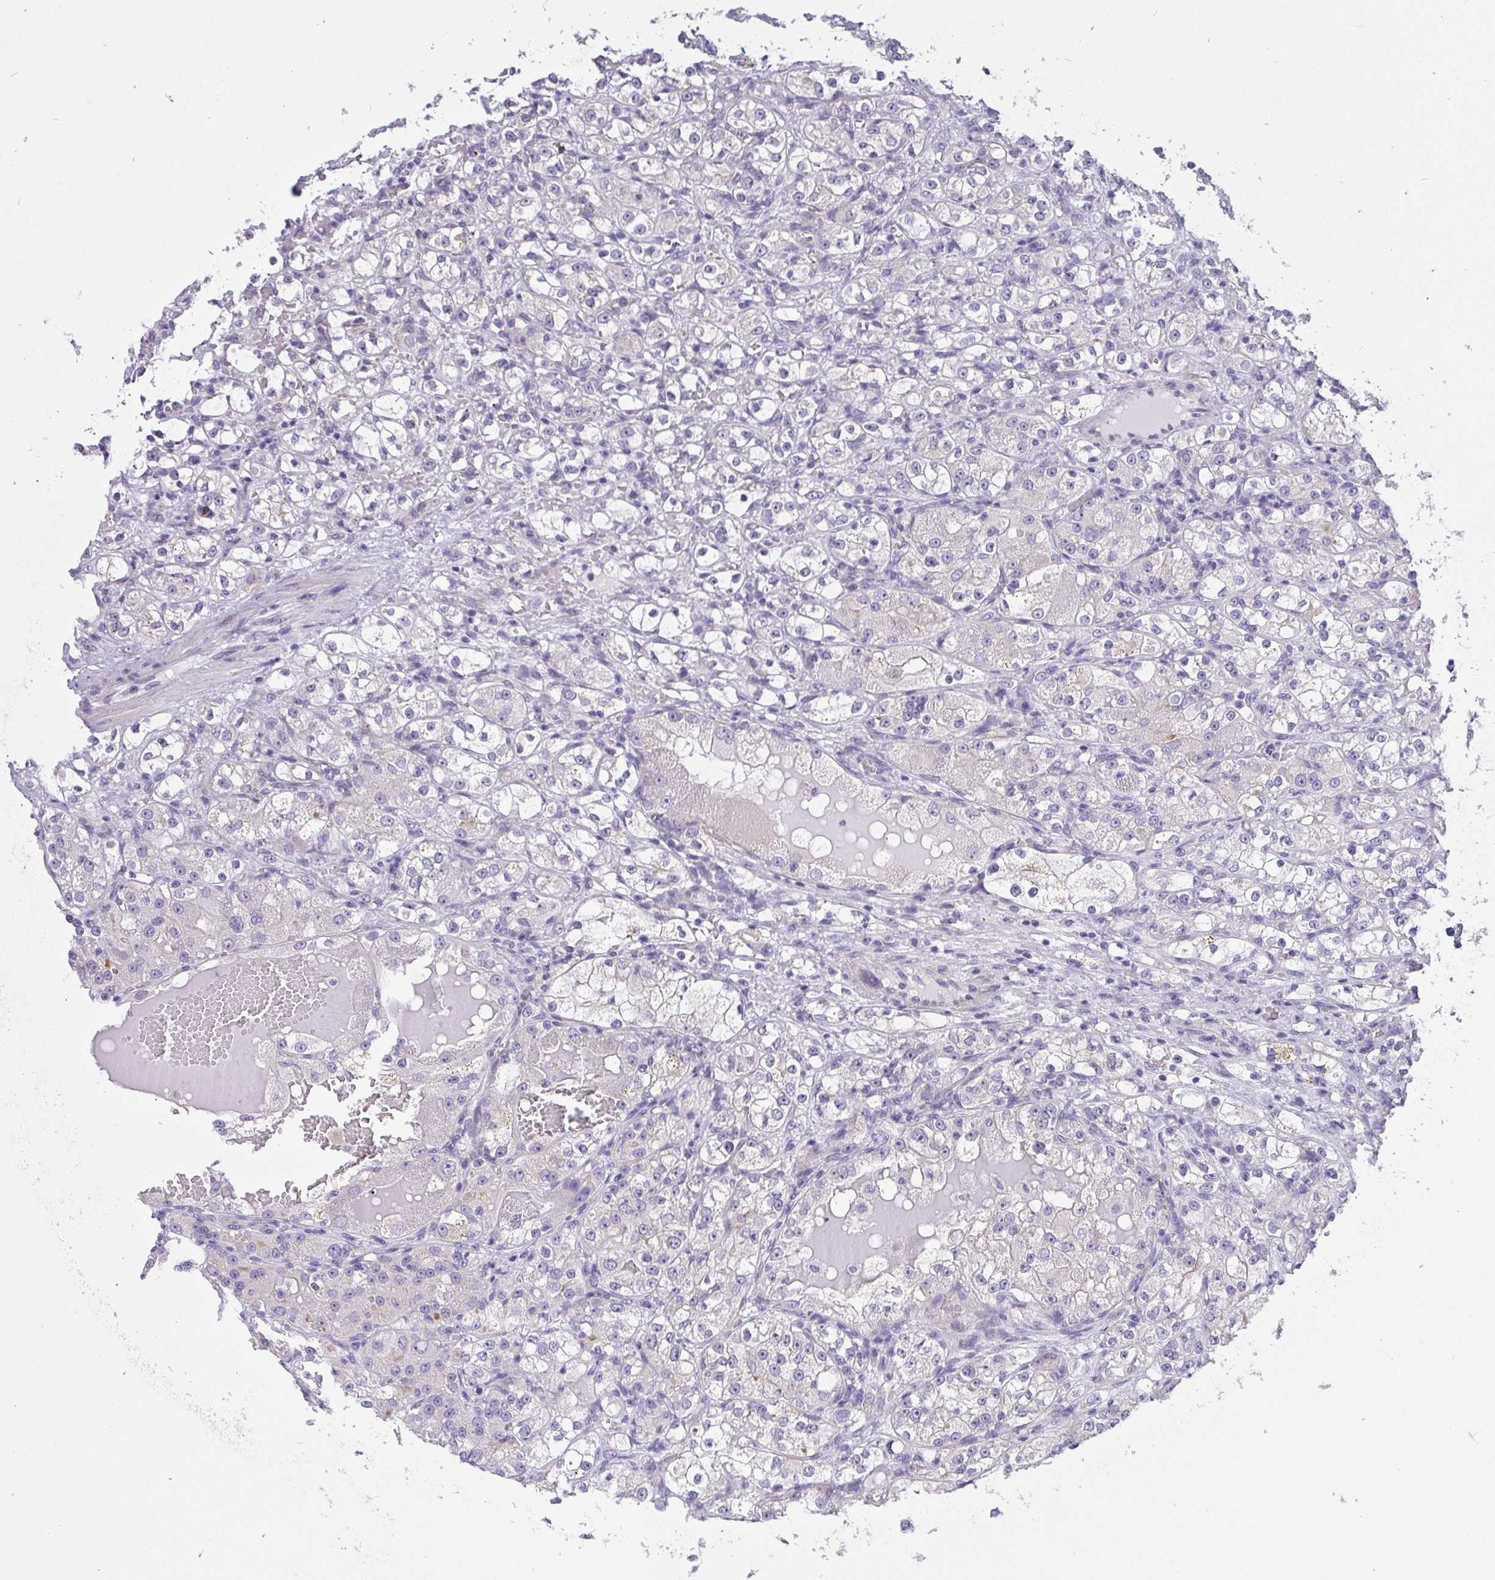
{"staining": {"intensity": "negative", "quantity": "none", "location": "none"}, "tissue": "renal cancer", "cell_type": "Tumor cells", "image_type": "cancer", "snomed": [{"axis": "morphology", "description": "Normal tissue, NOS"}, {"axis": "morphology", "description": "Adenocarcinoma, NOS"}, {"axis": "topography", "description": "Kidney"}], "caption": "High power microscopy photomicrograph of an IHC image of renal adenocarcinoma, revealing no significant expression in tumor cells.", "gene": "VGLL3", "patient": {"sex": "male", "age": 61}}